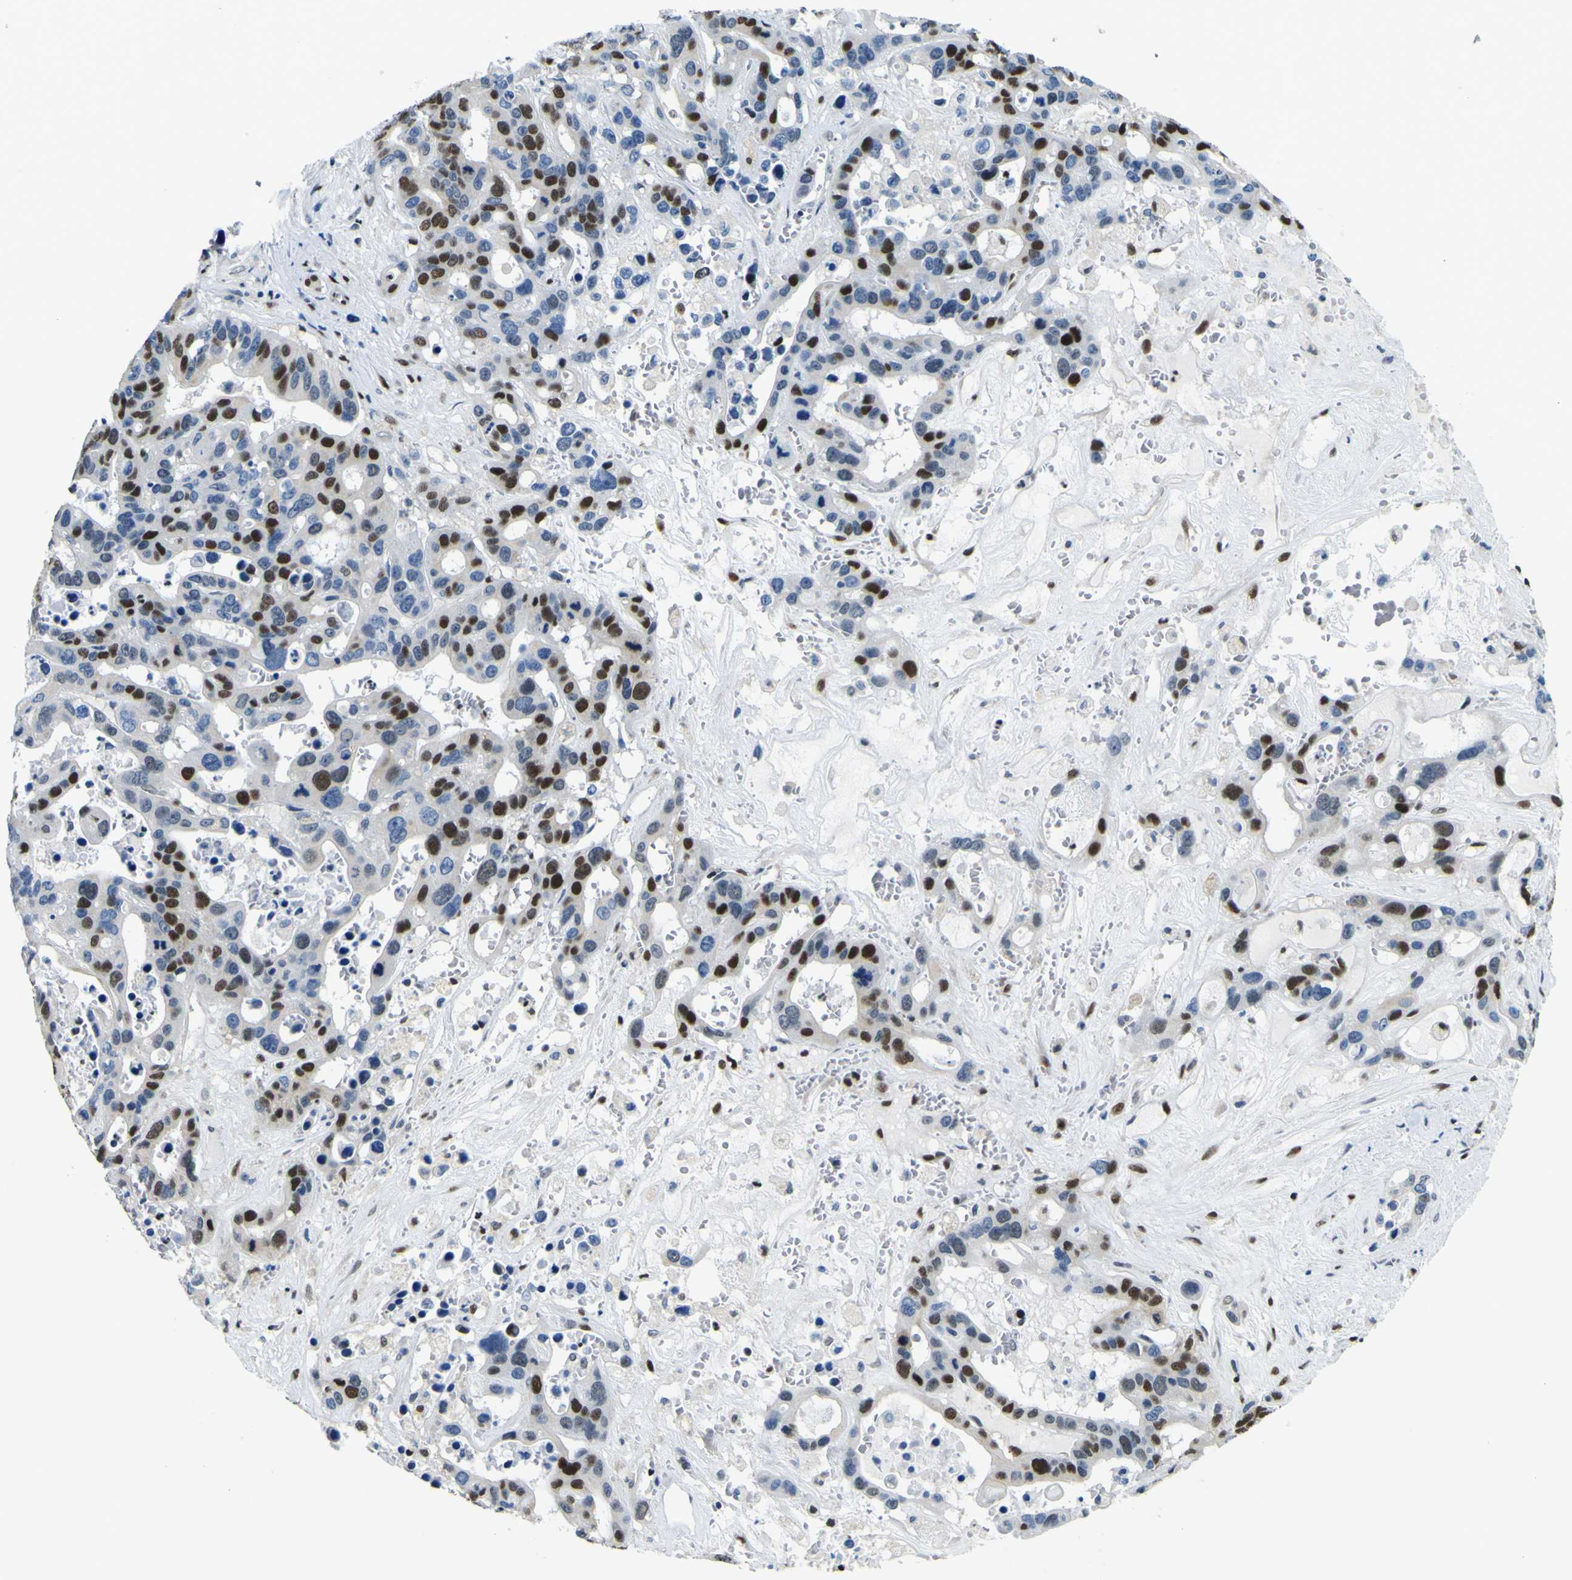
{"staining": {"intensity": "strong", "quantity": "25%-75%", "location": "nuclear"}, "tissue": "liver cancer", "cell_type": "Tumor cells", "image_type": "cancer", "snomed": [{"axis": "morphology", "description": "Cholangiocarcinoma"}, {"axis": "topography", "description": "Liver"}], "caption": "Strong nuclear staining for a protein is identified in about 25%-75% of tumor cells of cholangiocarcinoma (liver) using IHC.", "gene": "SP1", "patient": {"sex": "female", "age": 65}}